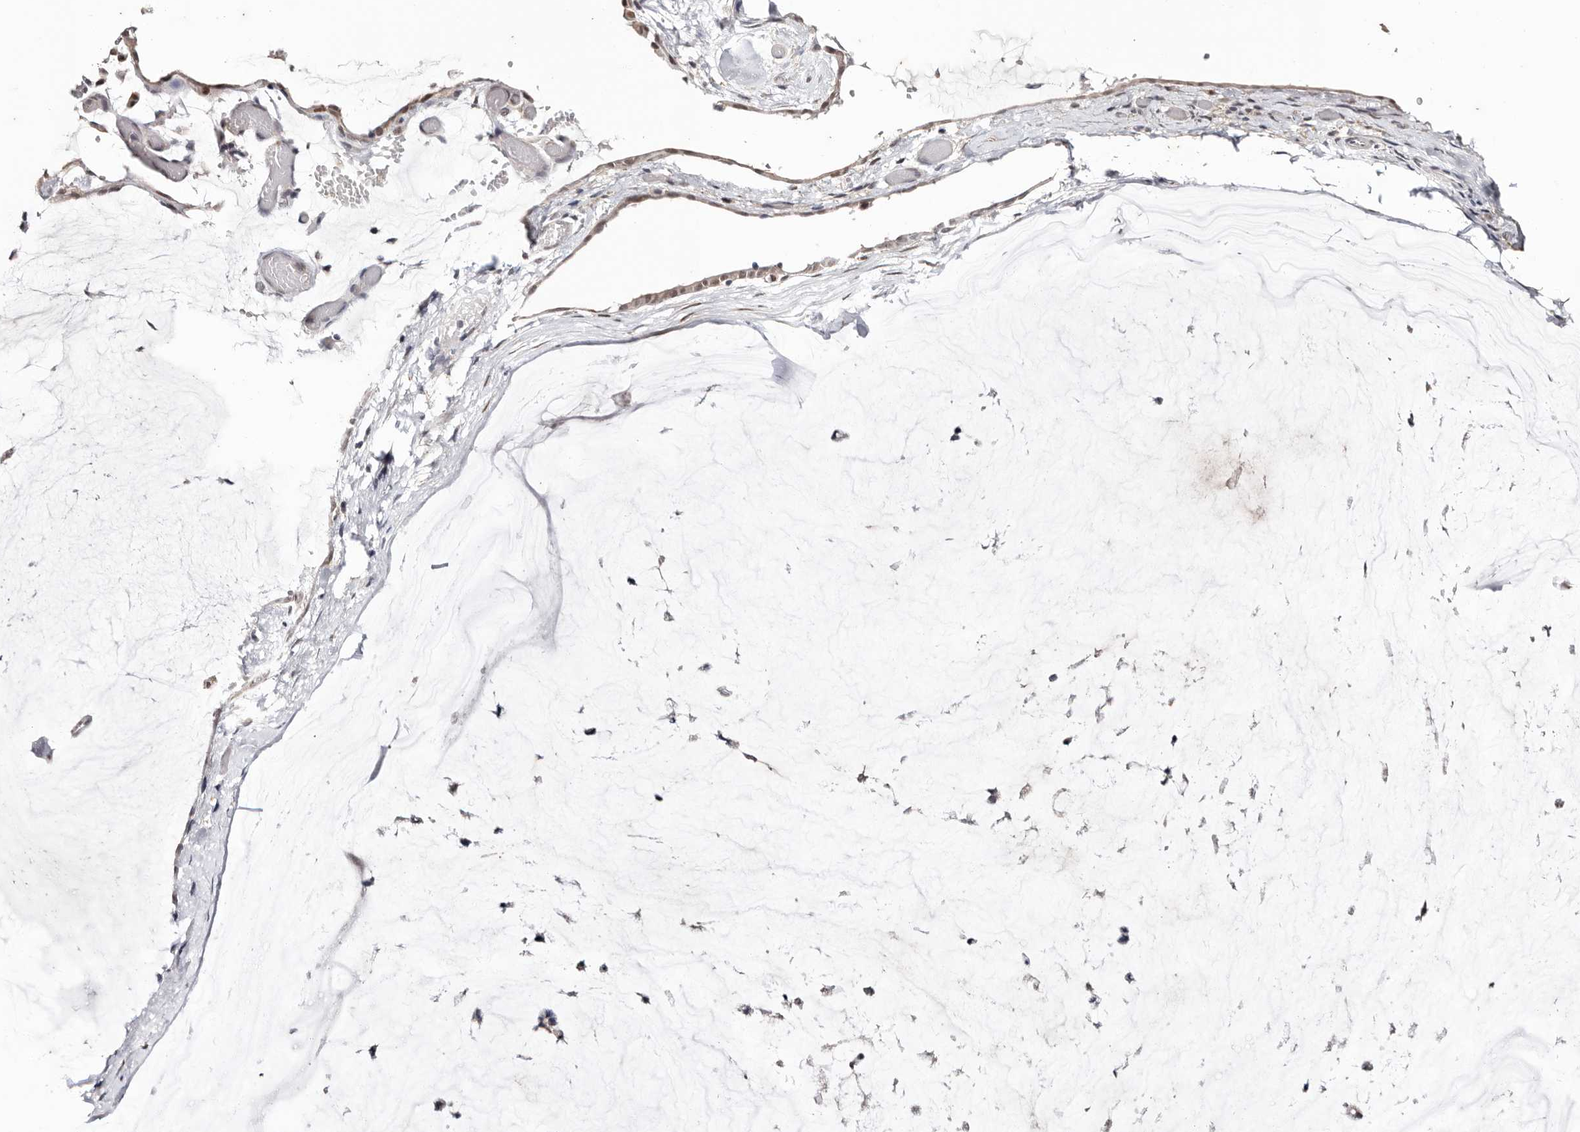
{"staining": {"intensity": "weak", "quantity": ">75%", "location": "cytoplasmic/membranous,nuclear"}, "tissue": "ovarian cancer", "cell_type": "Tumor cells", "image_type": "cancer", "snomed": [{"axis": "morphology", "description": "Cystadenocarcinoma, mucinous, NOS"}, {"axis": "topography", "description": "Ovary"}], "caption": "Brown immunohistochemical staining in human mucinous cystadenocarcinoma (ovarian) shows weak cytoplasmic/membranous and nuclear expression in approximately >75% of tumor cells.", "gene": "TYW3", "patient": {"sex": "female", "age": 39}}